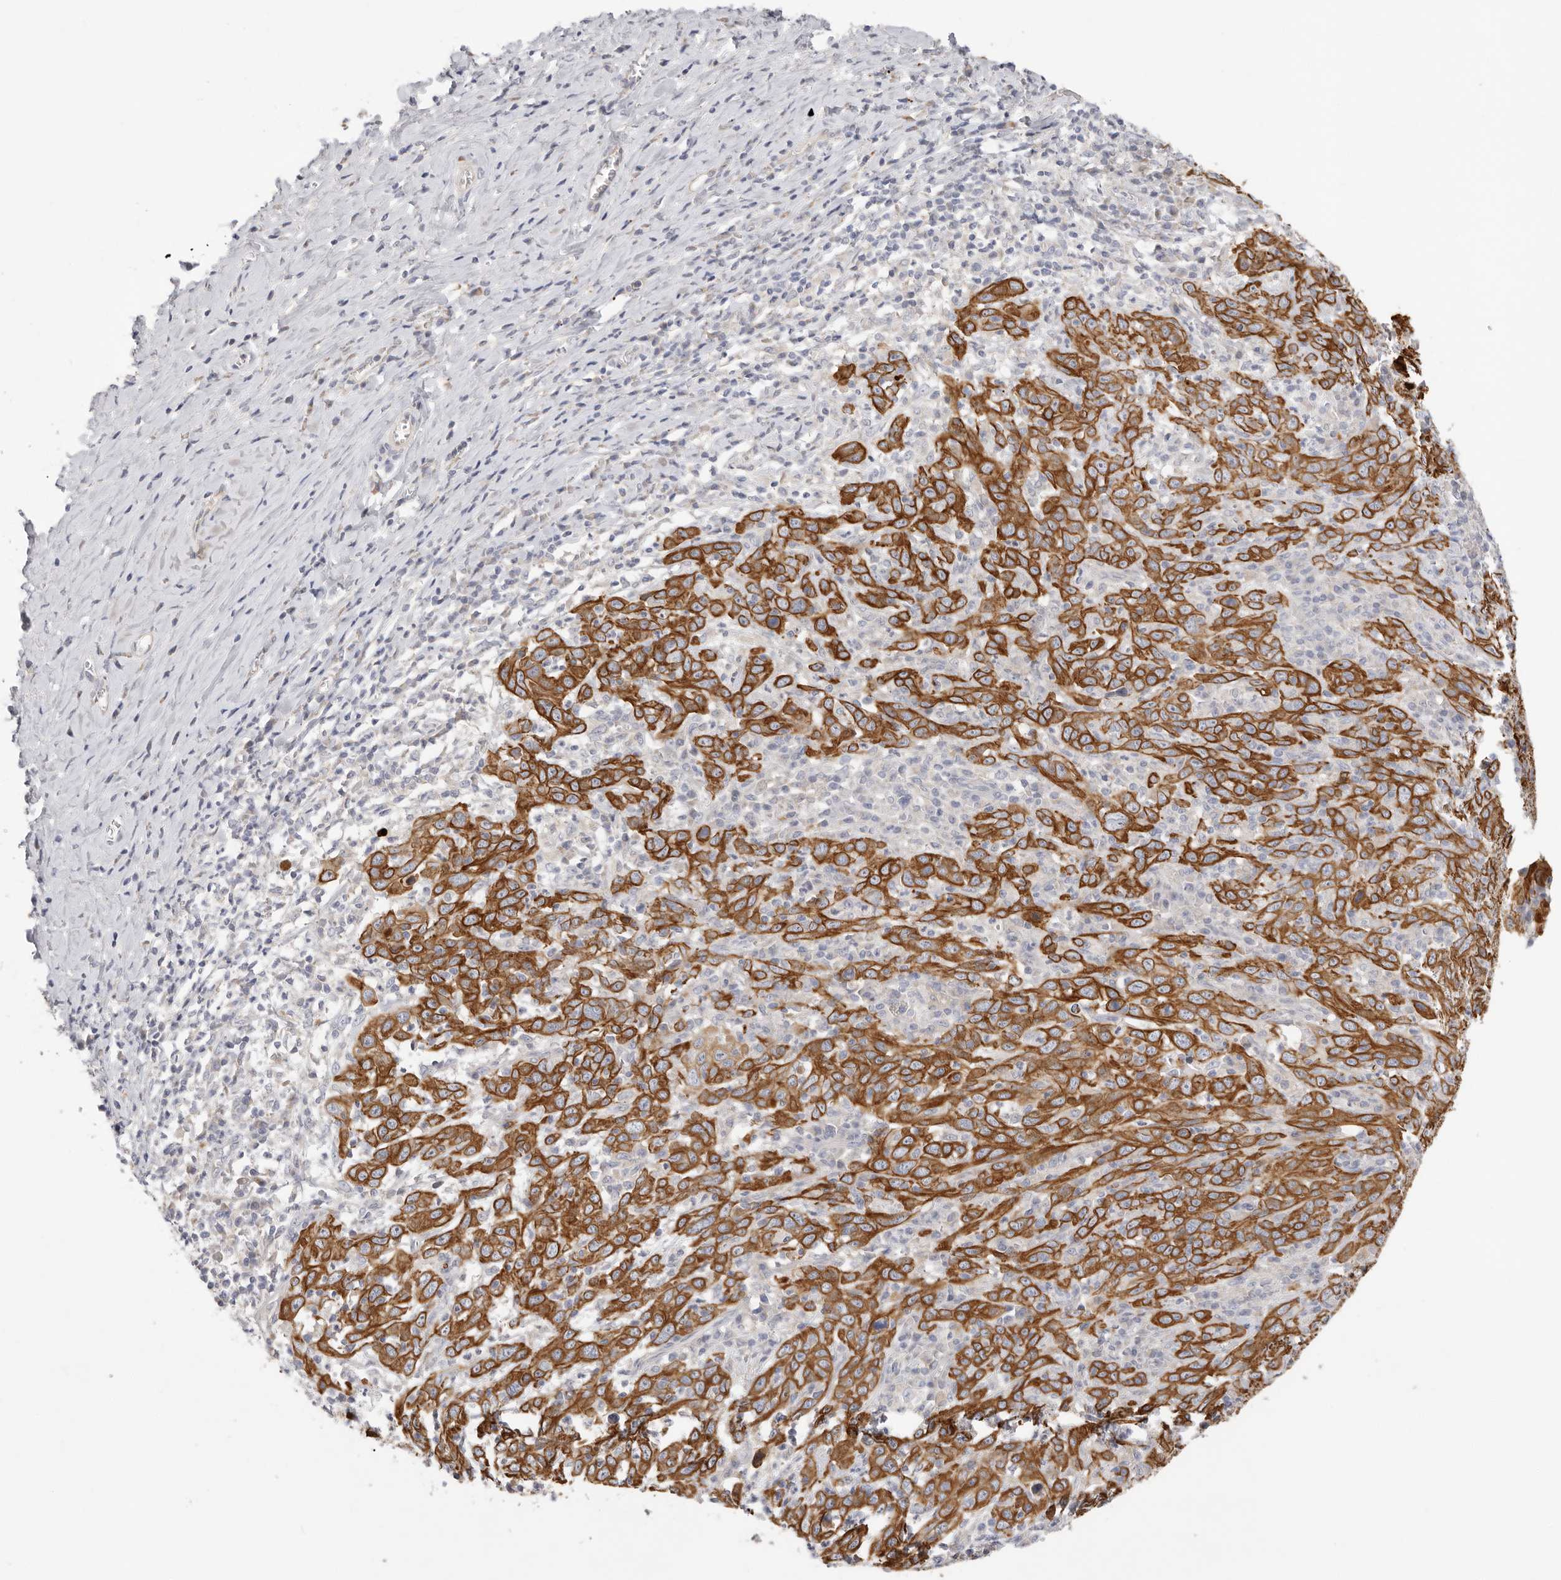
{"staining": {"intensity": "strong", "quantity": ">75%", "location": "cytoplasmic/membranous"}, "tissue": "cervical cancer", "cell_type": "Tumor cells", "image_type": "cancer", "snomed": [{"axis": "morphology", "description": "Squamous cell carcinoma, NOS"}, {"axis": "topography", "description": "Cervix"}], "caption": "Squamous cell carcinoma (cervical) stained with immunohistochemistry (IHC) demonstrates strong cytoplasmic/membranous staining in approximately >75% of tumor cells.", "gene": "USH1C", "patient": {"sex": "female", "age": 46}}